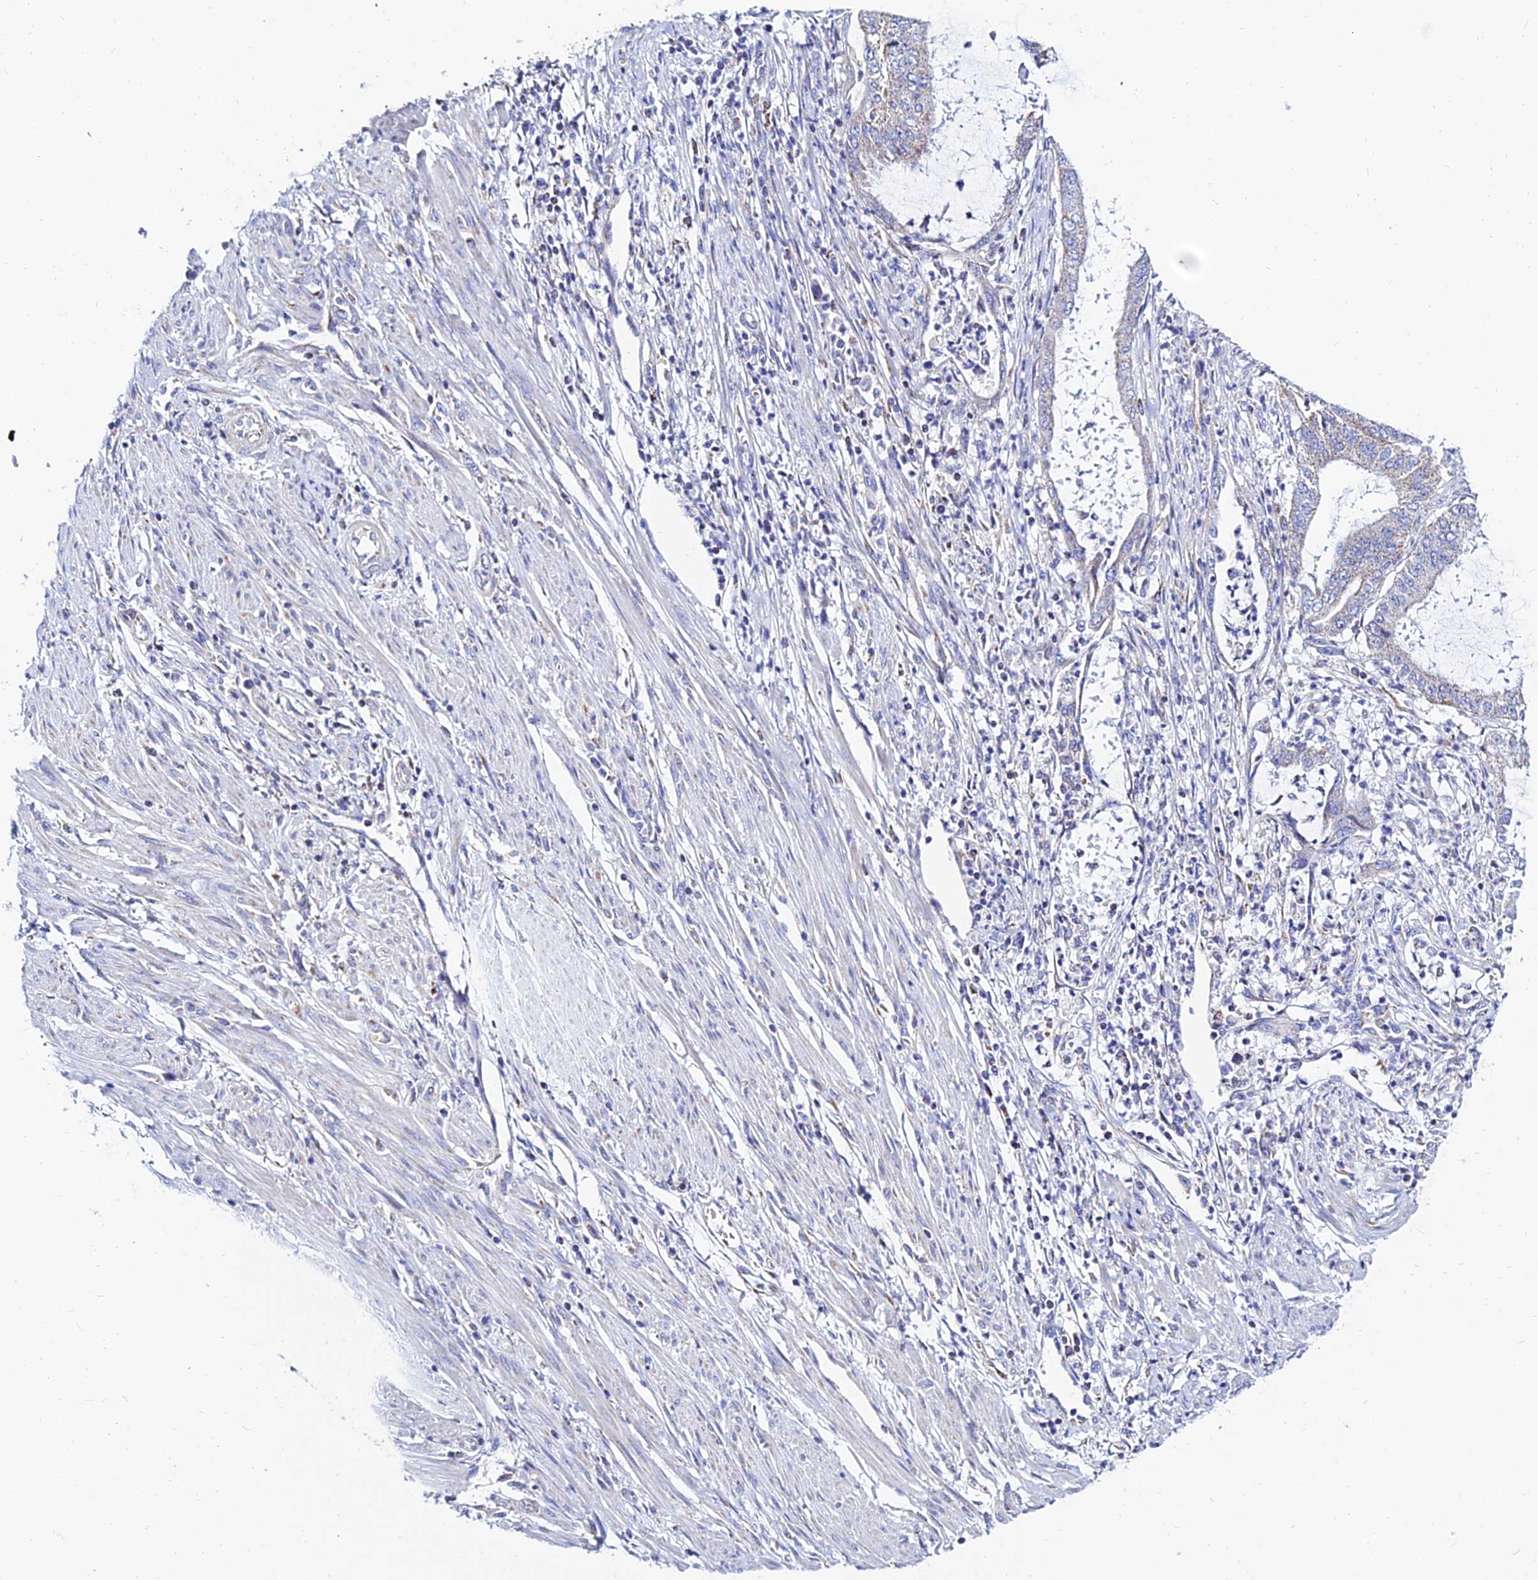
{"staining": {"intensity": "weak", "quantity": "<25%", "location": "cytoplasmic/membranous"}, "tissue": "endometrial cancer", "cell_type": "Tumor cells", "image_type": "cancer", "snomed": [{"axis": "morphology", "description": "Adenocarcinoma, NOS"}, {"axis": "topography", "description": "Endometrium"}], "caption": "Photomicrograph shows no significant protein positivity in tumor cells of endometrial cancer. (Immunohistochemistry, brightfield microscopy, high magnification).", "gene": "MGST1", "patient": {"sex": "female", "age": 51}}